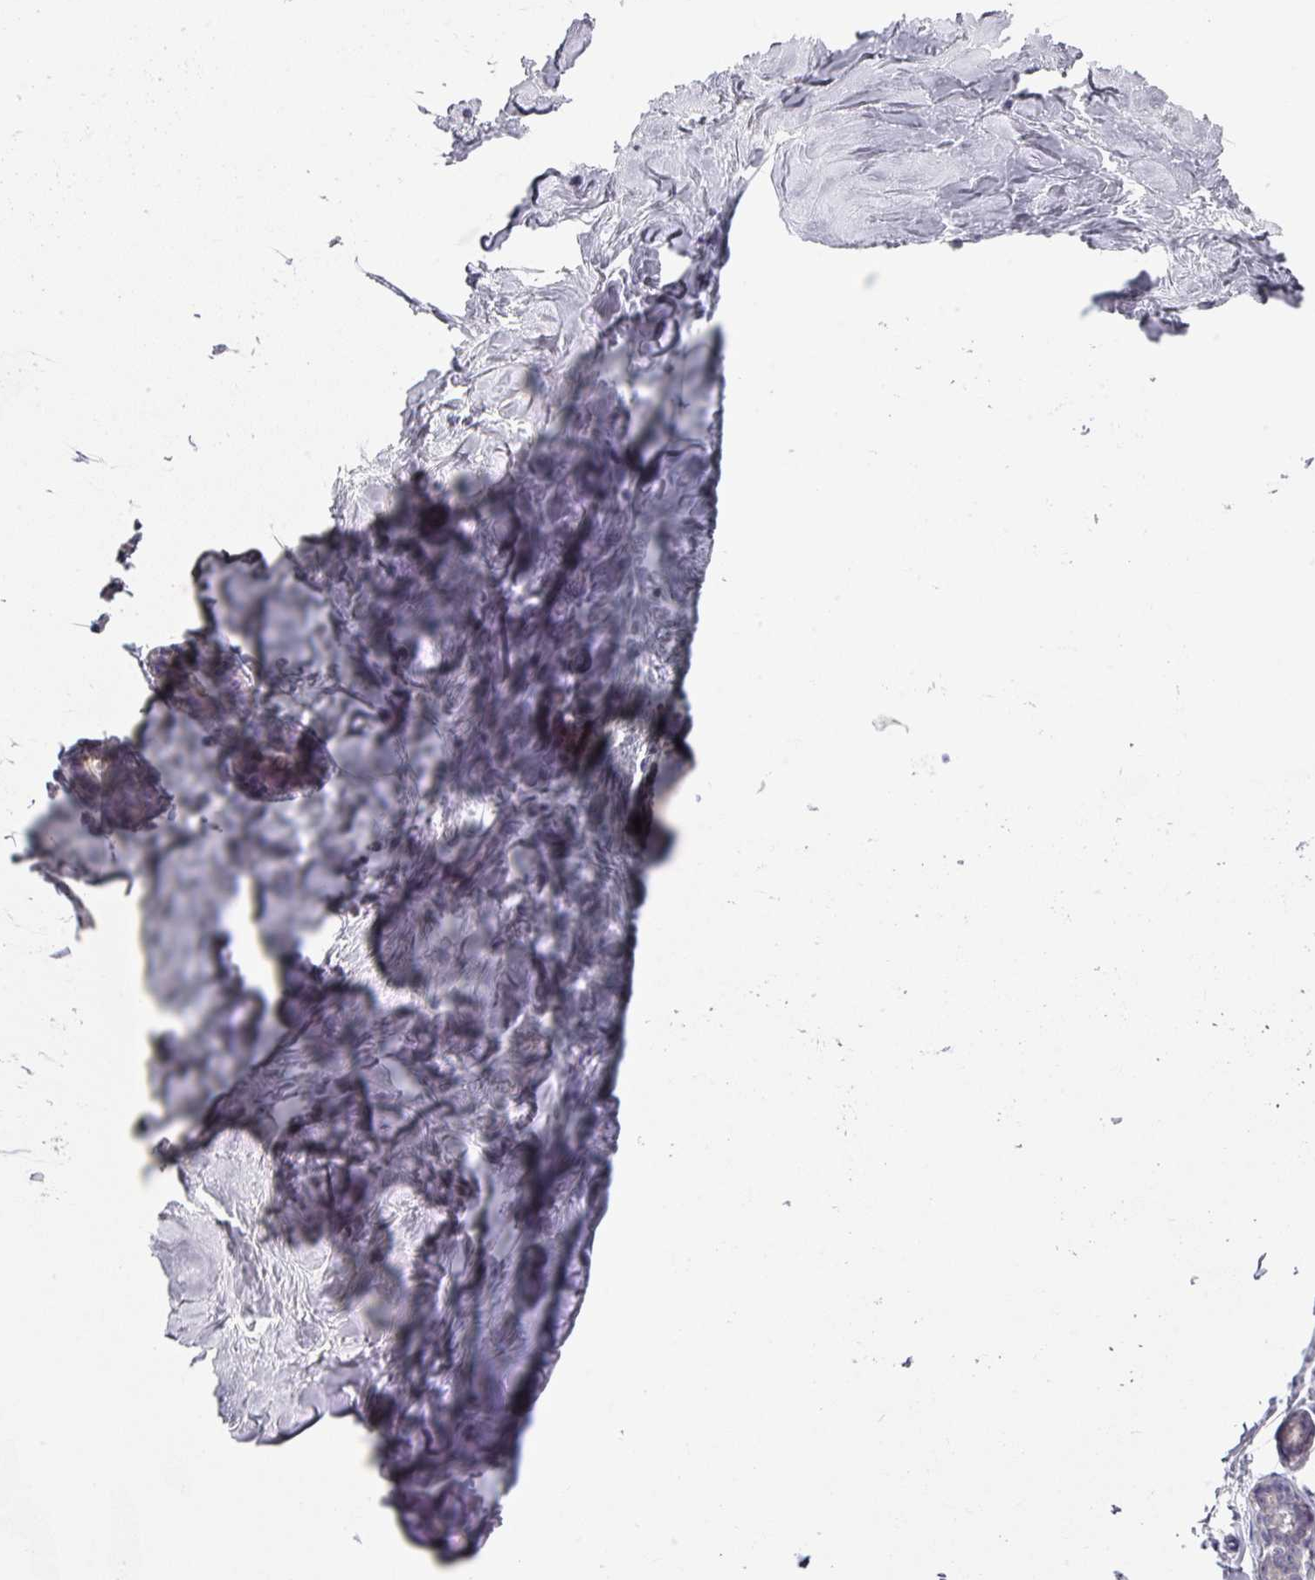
{"staining": {"intensity": "negative", "quantity": "none", "location": "none"}, "tissue": "breast", "cell_type": "Adipocytes", "image_type": "normal", "snomed": [{"axis": "morphology", "description": "Normal tissue, NOS"}, {"axis": "topography", "description": "Breast"}], "caption": "Immunohistochemistry image of unremarkable human breast stained for a protein (brown), which demonstrates no expression in adipocytes. Nuclei are stained in blue.", "gene": "DCAF12L1", "patient": {"sex": "female", "age": 23}}